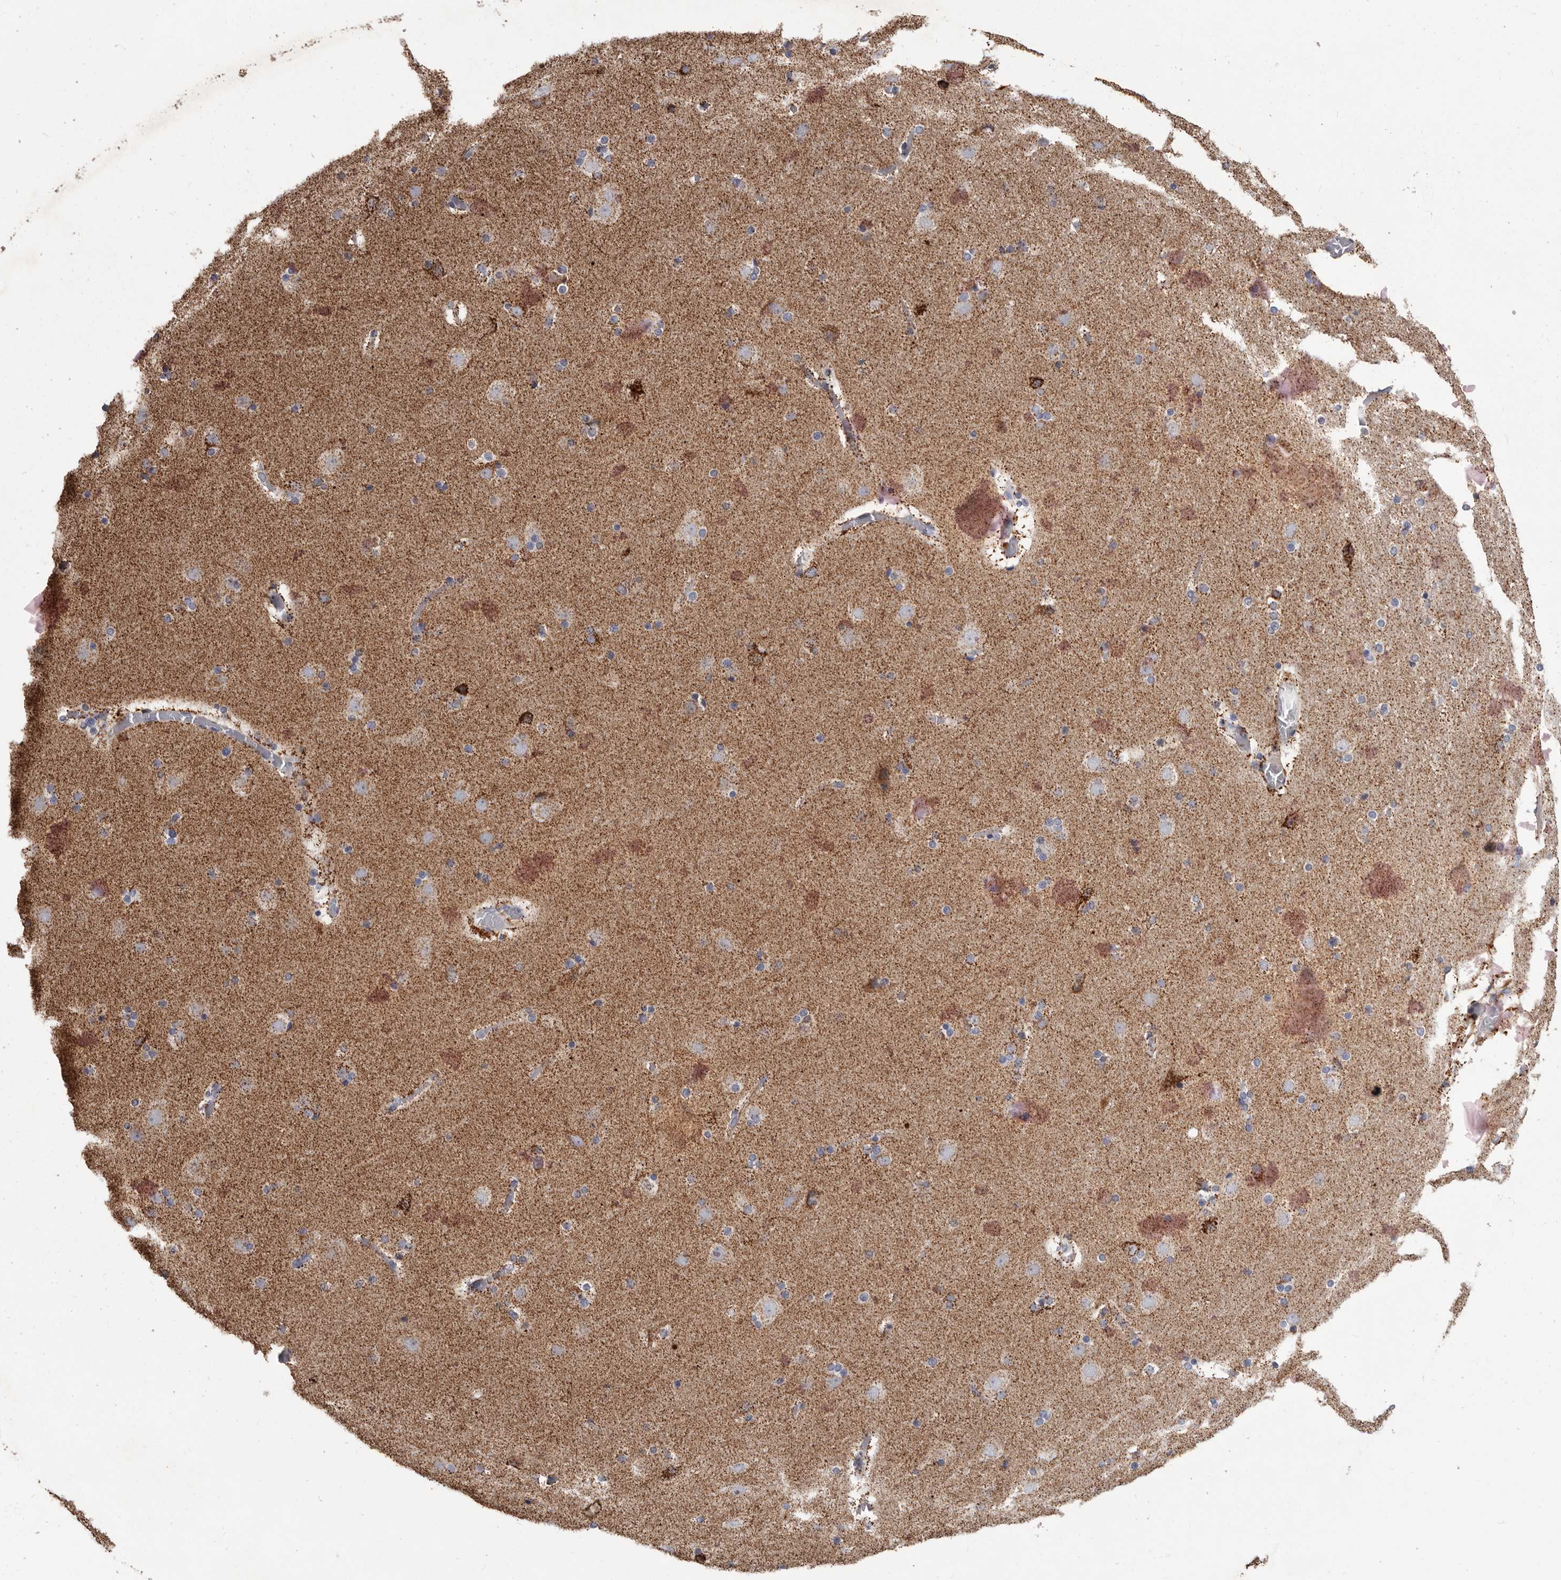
{"staining": {"intensity": "weak", "quantity": ">75%", "location": "cytoplasmic/membranous"}, "tissue": "cerebral cortex", "cell_type": "Endothelial cells", "image_type": "normal", "snomed": [{"axis": "morphology", "description": "Normal tissue, NOS"}, {"axis": "topography", "description": "Cerebral cortex"}], "caption": "The image reveals staining of normal cerebral cortex, revealing weak cytoplasmic/membranous protein staining (brown color) within endothelial cells. The staining was performed using DAB, with brown indicating positive protein expression. Nuclei are stained blue with hematoxylin.", "gene": "ALDH5A1", "patient": {"sex": "male", "age": 57}}